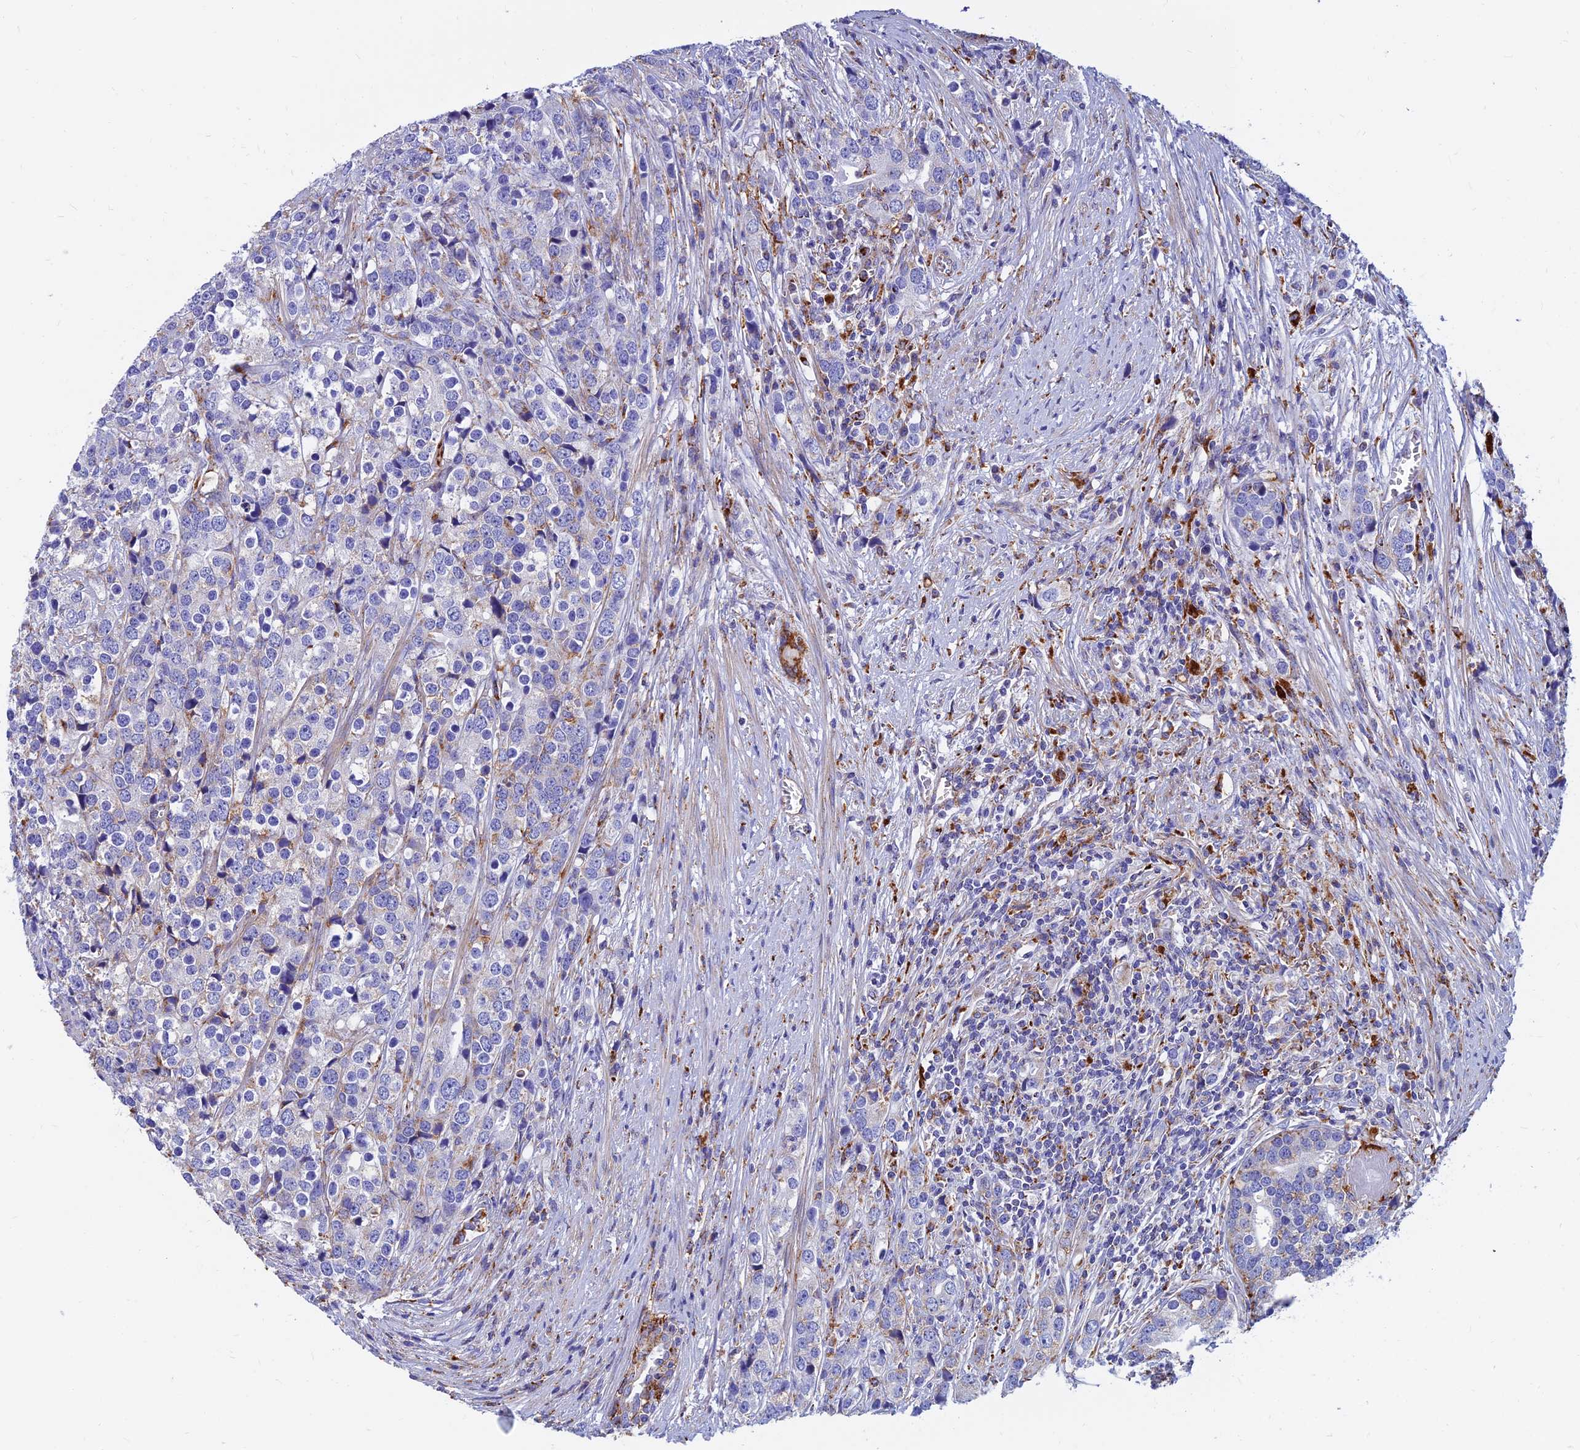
{"staining": {"intensity": "moderate", "quantity": "25%-75%", "location": "cytoplasmic/membranous"}, "tissue": "prostate cancer", "cell_type": "Tumor cells", "image_type": "cancer", "snomed": [{"axis": "morphology", "description": "Adenocarcinoma, High grade"}, {"axis": "topography", "description": "Prostate"}], "caption": "High-power microscopy captured an immunohistochemistry (IHC) image of prostate cancer, revealing moderate cytoplasmic/membranous staining in approximately 25%-75% of tumor cells.", "gene": "SPNS1", "patient": {"sex": "male", "age": 71}}